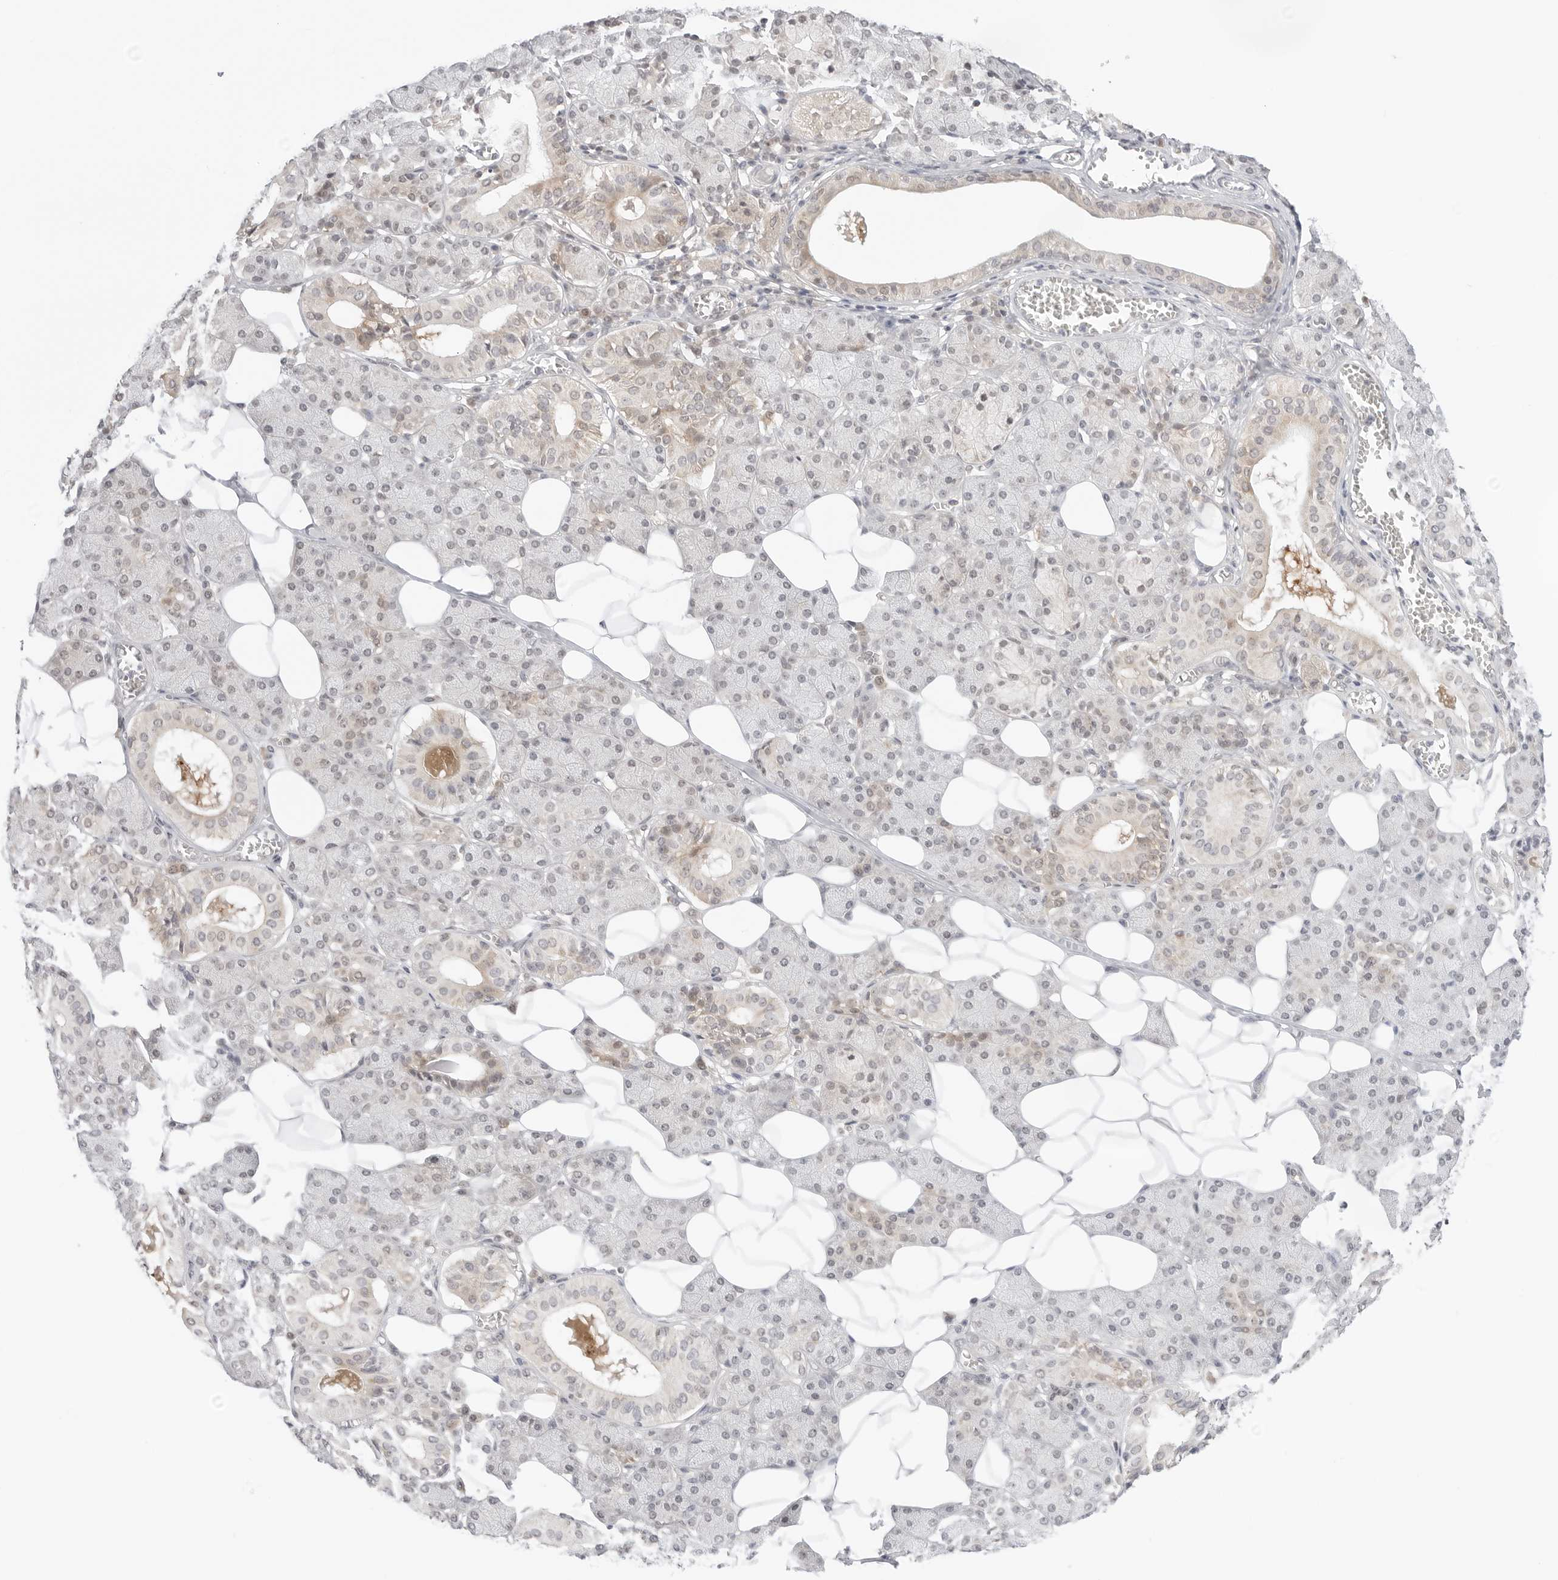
{"staining": {"intensity": "weak", "quantity": "25%-75%", "location": "cytoplasmic/membranous,nuclear"}, "tissue": "salivary gland", "cell_type": "Glandular cells", "image_type": "normal", "snomed": [{"axis": "morphology", "description": "Normal tissue, NOS"}, {"axis": "topography", "description": "Salivary gland"}], "caption": "Protein staining by IHC displays weak cytoplasmic/membranous,nuclear positivity in about 25%-75% of glandular cells in benign salivary gland.", "gene": "NUDC", "patient": {"sex": "female", "age": 33}}